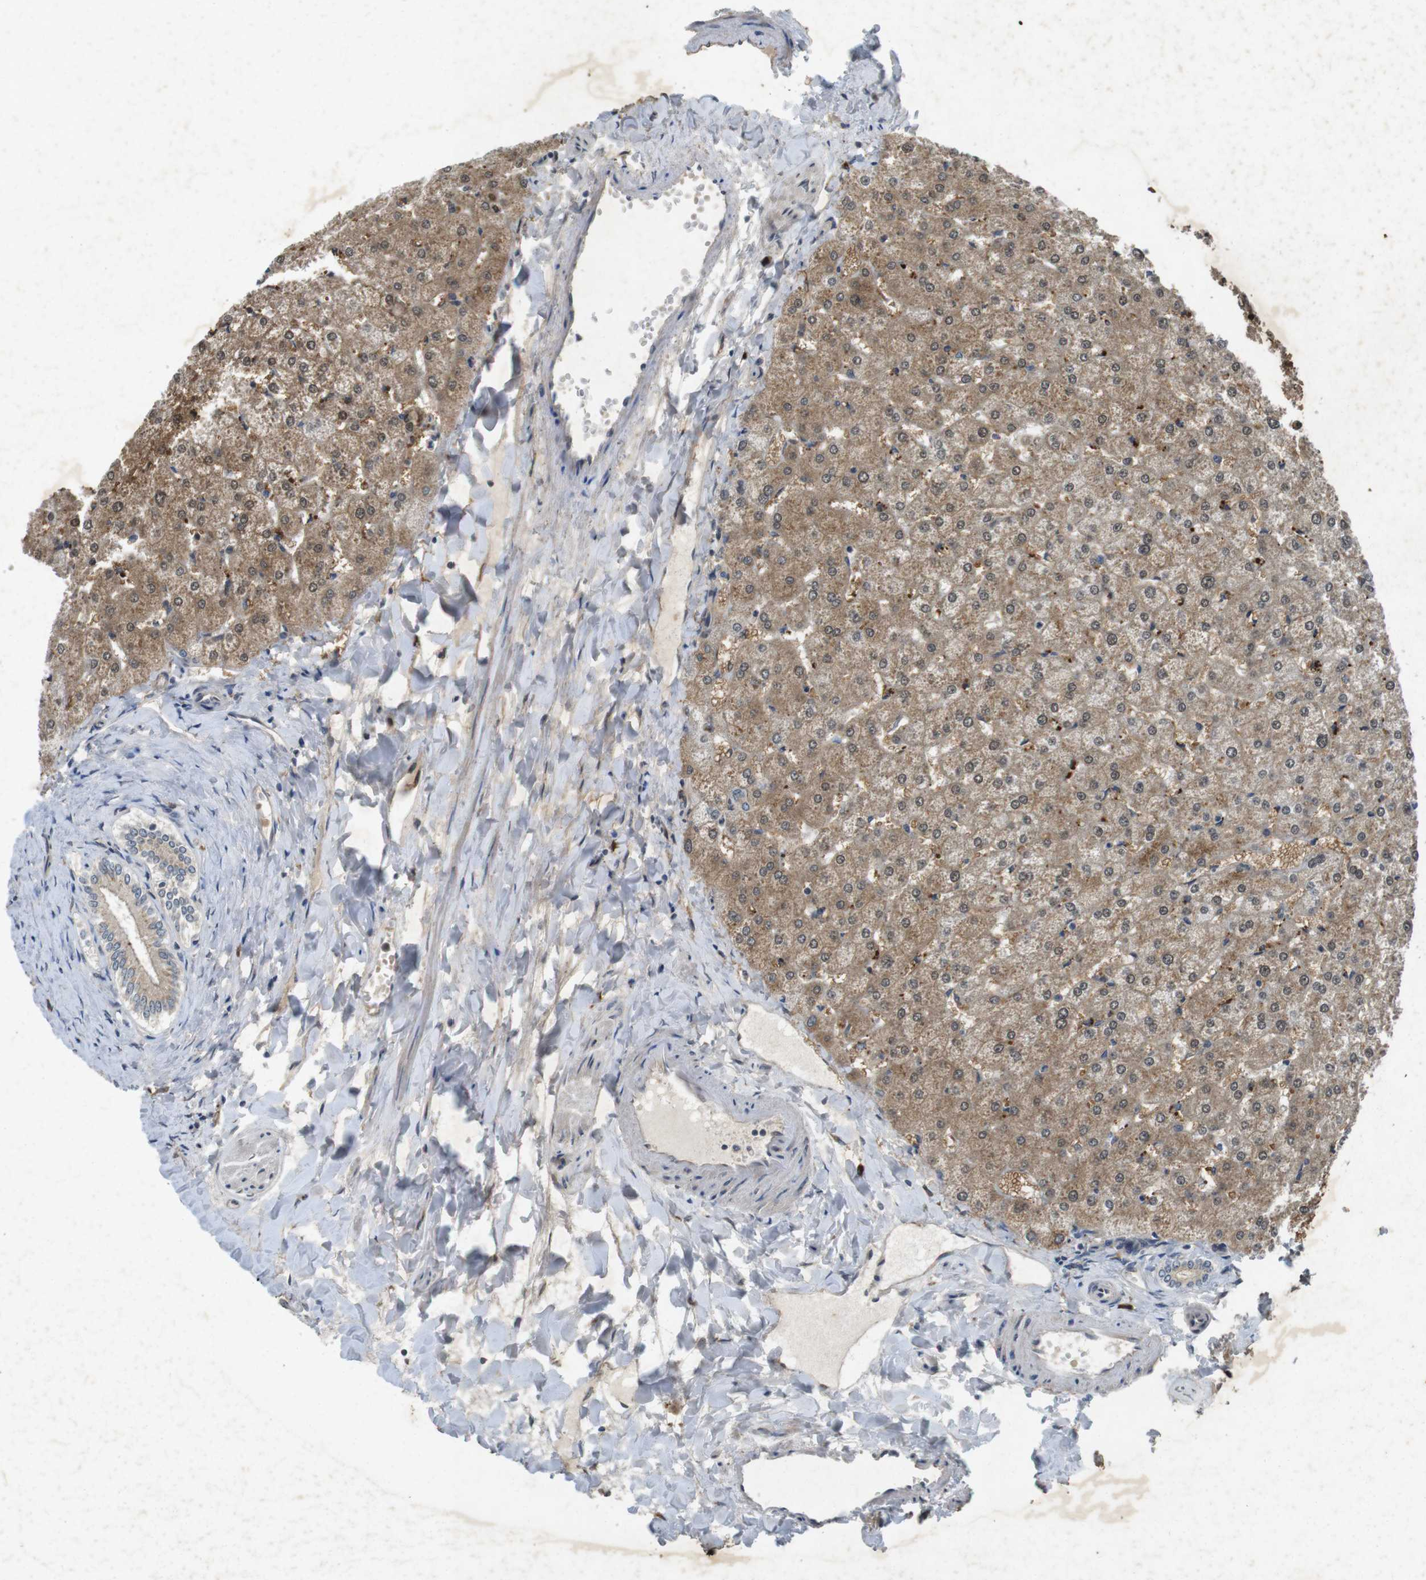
{"staining": {"intensity": "weak", "quantity": ">75%", "location": "cytoplasmic/membranous"}, "tissue": "liver", "cell_type": "Cholangiocytes", "image_type": "normal", "snomed": [{"axis": "morphology", "description": "Normal tissue, NOS"}, {"axis": "topography", "description": "Liver"}], "caption": "An immunohistochemistry (IHC) micrograph of benign tissue is shown. Protein staining in brown labels weak cytoplasmic/membranous positivity in liver within cholangiocytes. (Brightfield microscopy of DAB IHC at high magnification).", "gene": "FLCN", "patient": {"sex": "female", "age": 32}}